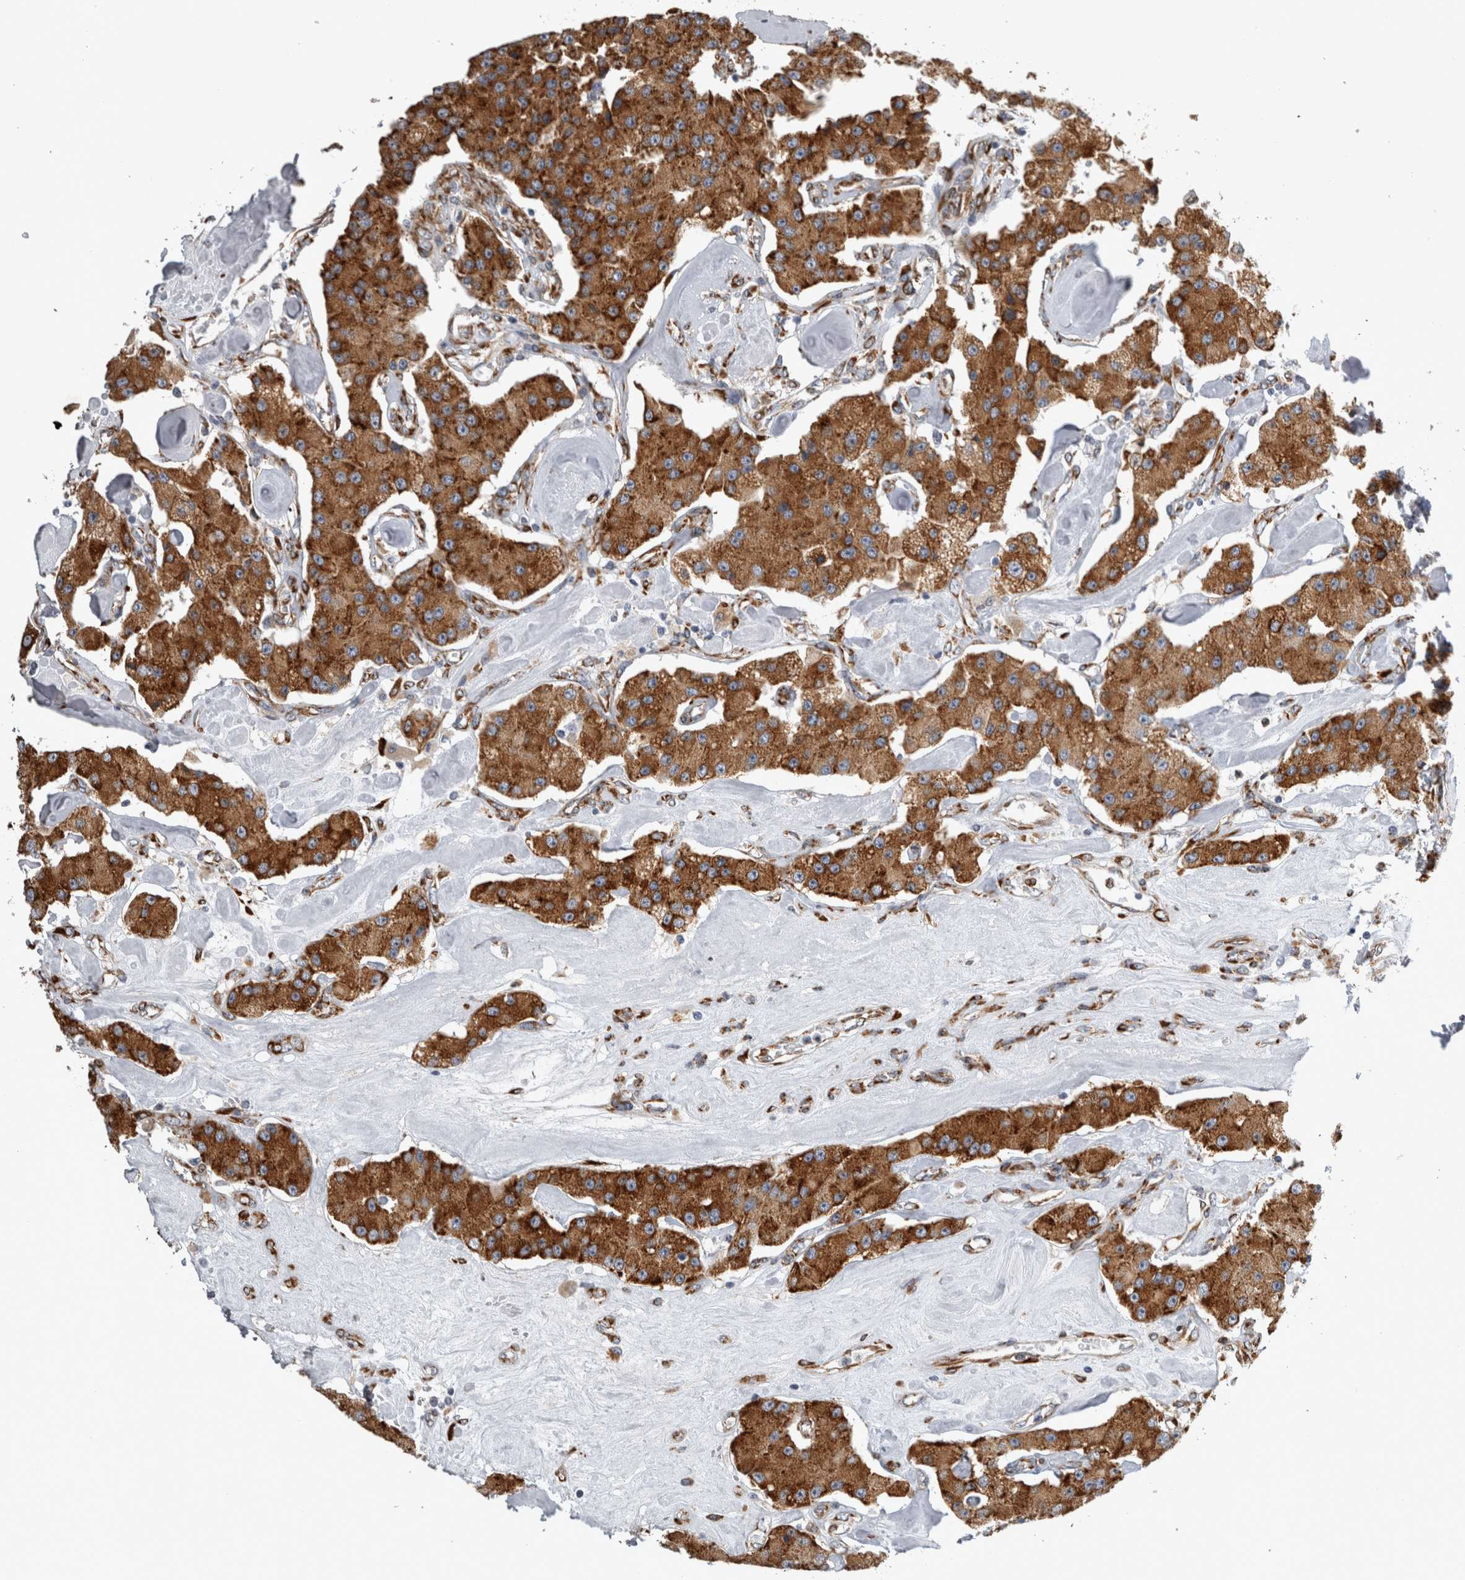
{"staining": {"intensity": "strong", "quantity": ">75%", "location": "cytoplasmic/membranous"}, "tissue": "carcinoid", "cell_type": "Tumor cells", "image_type": "cancer", "snomed": [{"axis": "morphology", "description": "Carcinoid, malignant, NOS"}, {"axis": "topography", "description": "Pancreas"}], "caption": "Tumor cells reveal high levels of strong cytoplasmic/membranous positivity in approximately >75% of cells in carcinoid. Immunohistochemistry (ihc) stains the protein of interest in brown and the nuclei are stained blue.", "gene": "FHIP2B", "patient": {"sex": "male", "age": 41}}